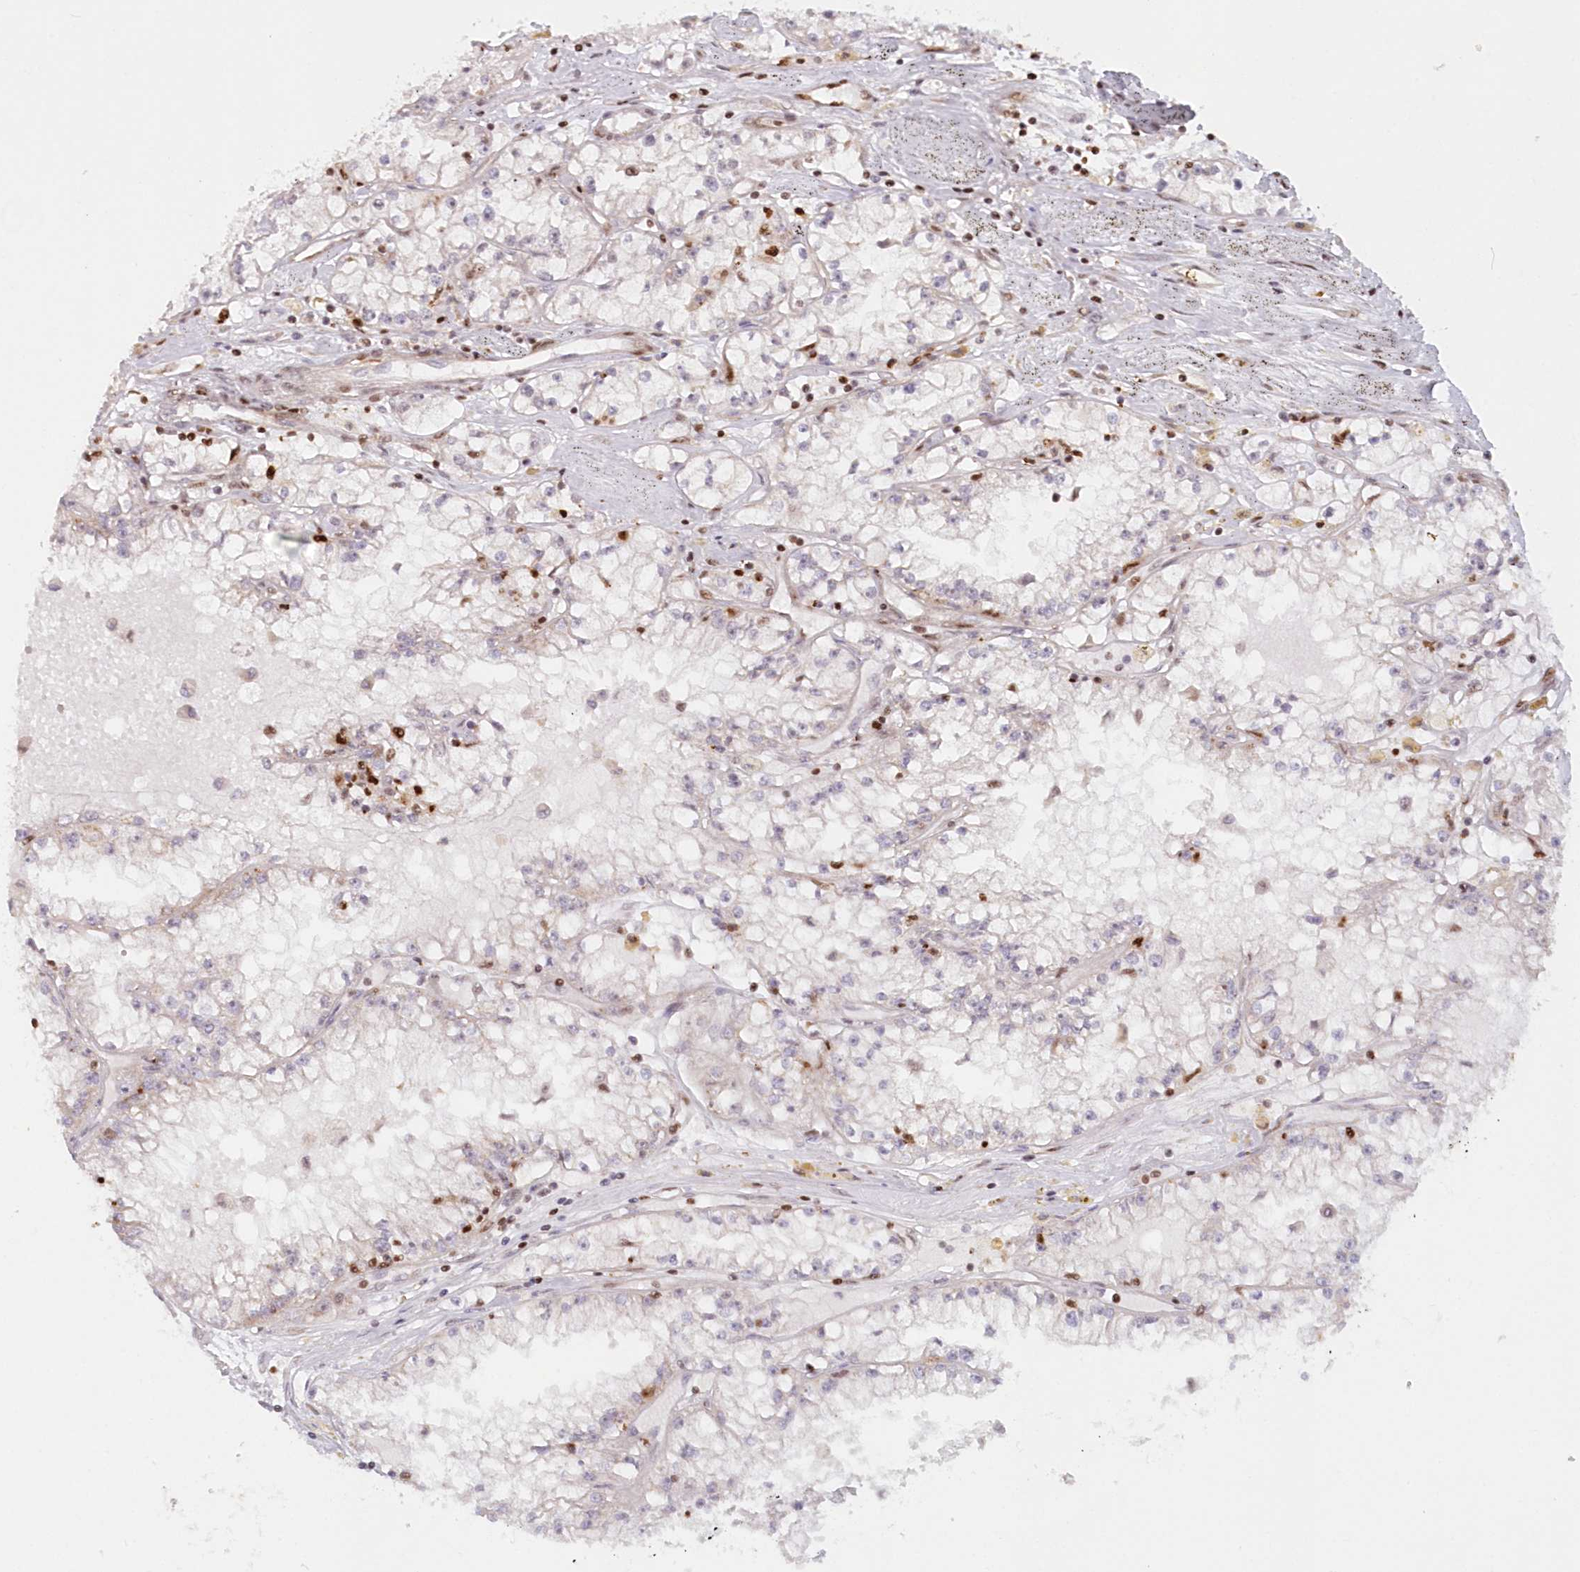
{"staining": {"intensity": "negative", "quantity": "none", "location": "none"}, "tissue": "renal cancer", "cell_type": "Tumor cells", "image_type": "cancer", "snomed": [{"axis": "morphology", "description": "Adenocarcinoma, NOS"}, {"axis": "topography", "description": "Kidney"}], "caption": "High power microscopy photomicrograph of an immunohistochemistry (IHC) image of renal cancer, revealing no significant expression in tumor cells. The staining is performed using DAB (3,3'-diaminobenzidine) brown chromogen with nuclei counter-stained in using hematoxylin.", "gene": "POLR2B", "patient": {"sex": "male", "age": 56}}